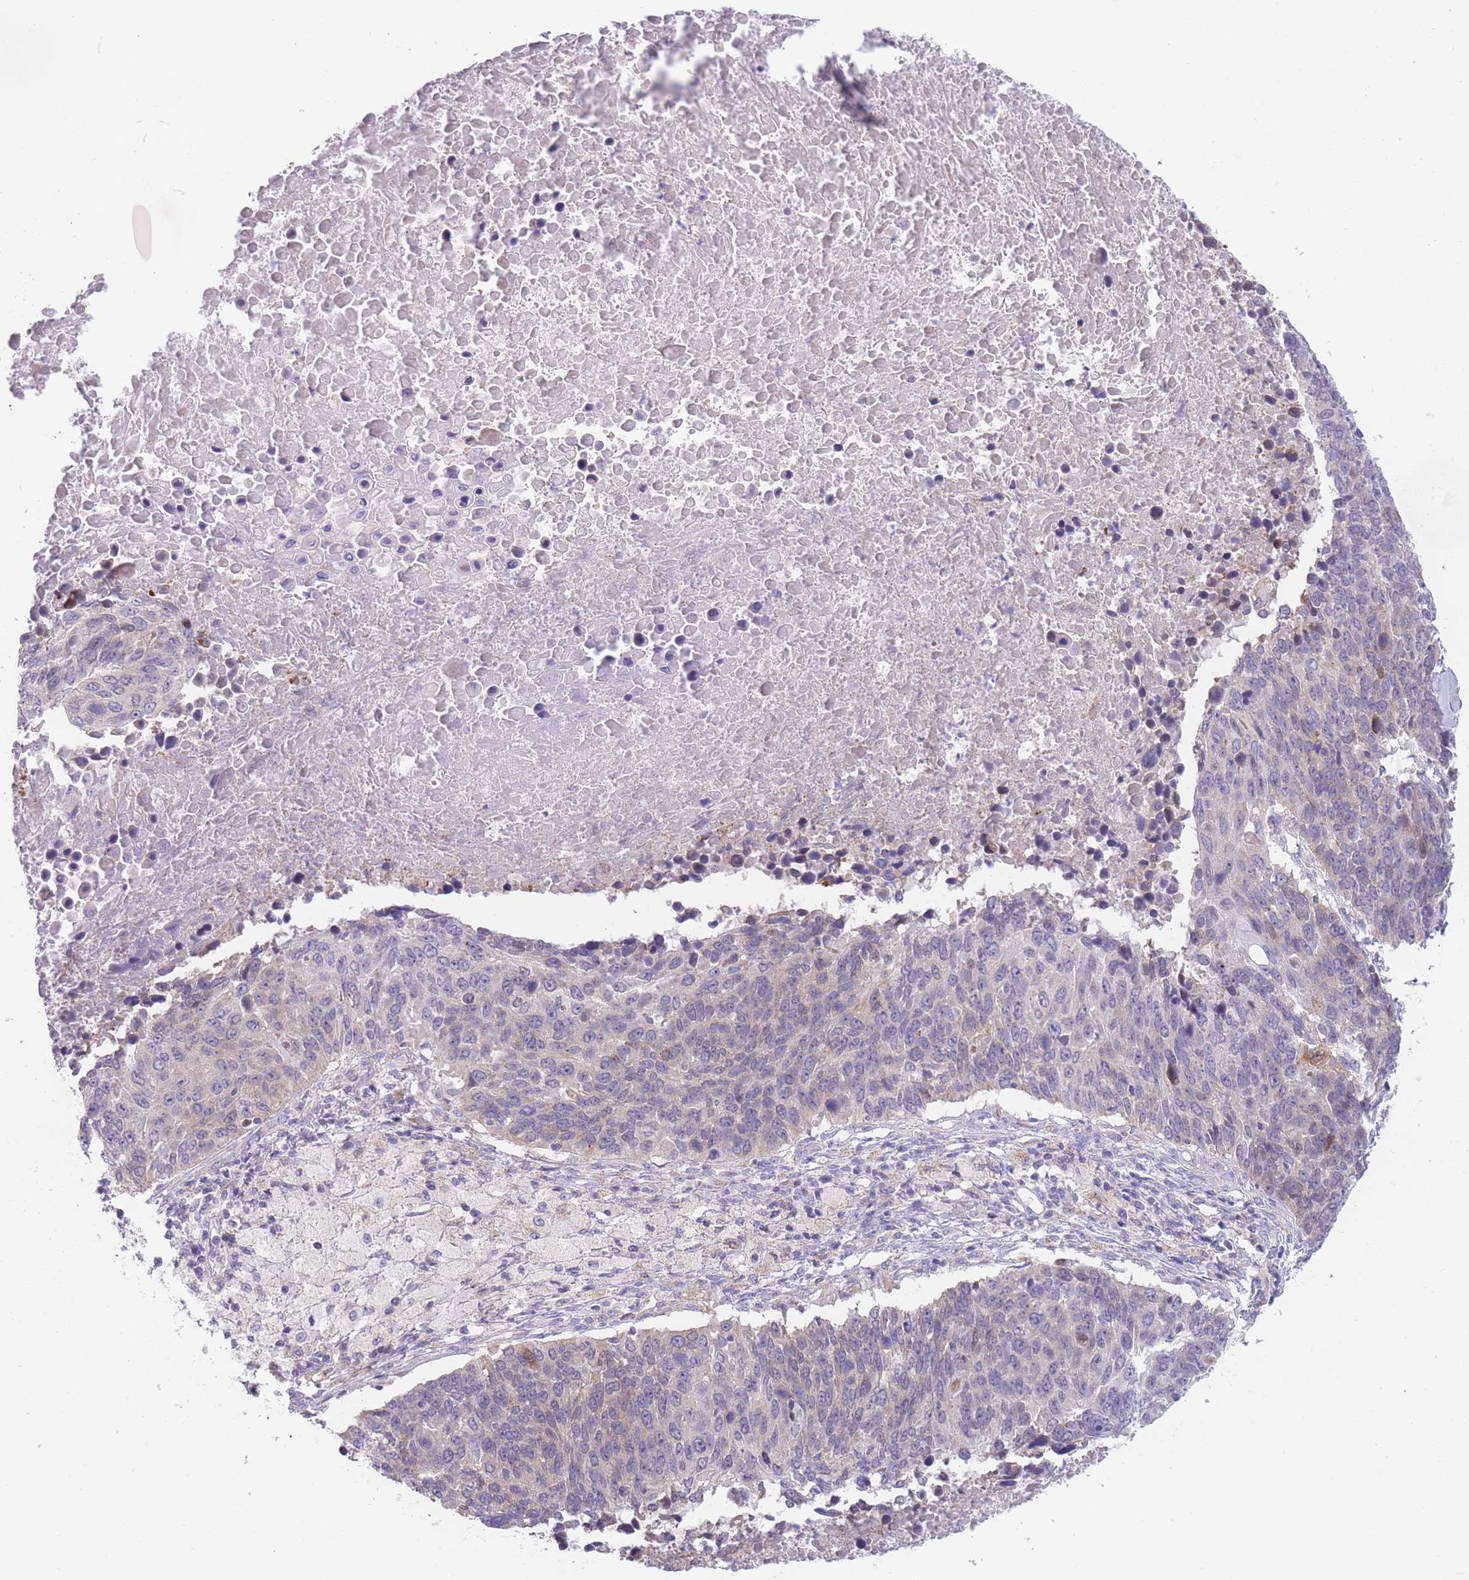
{"staining": {"intensity": "negative", "quantity": "none", "location": "none"}, "tissue": "lung cancer", "cell_type": "Tumor cells", "image_type": "cancer", "snomed": [{"axis": "morphology", "description": "Normal tissue, NOS"}, {"axis": "morphology", "description": "Squamous cell carcinoma, NOS"}, {"axis": "topography", "description": "Lymph node"}, {"axis": "topography", "description": "Lung"}], "caption": "Tumor cells show no significant expression in lung squamous cell carcinoma.", "gene": "SMPD4", "patient": {"sex": "male", "age": 66}}